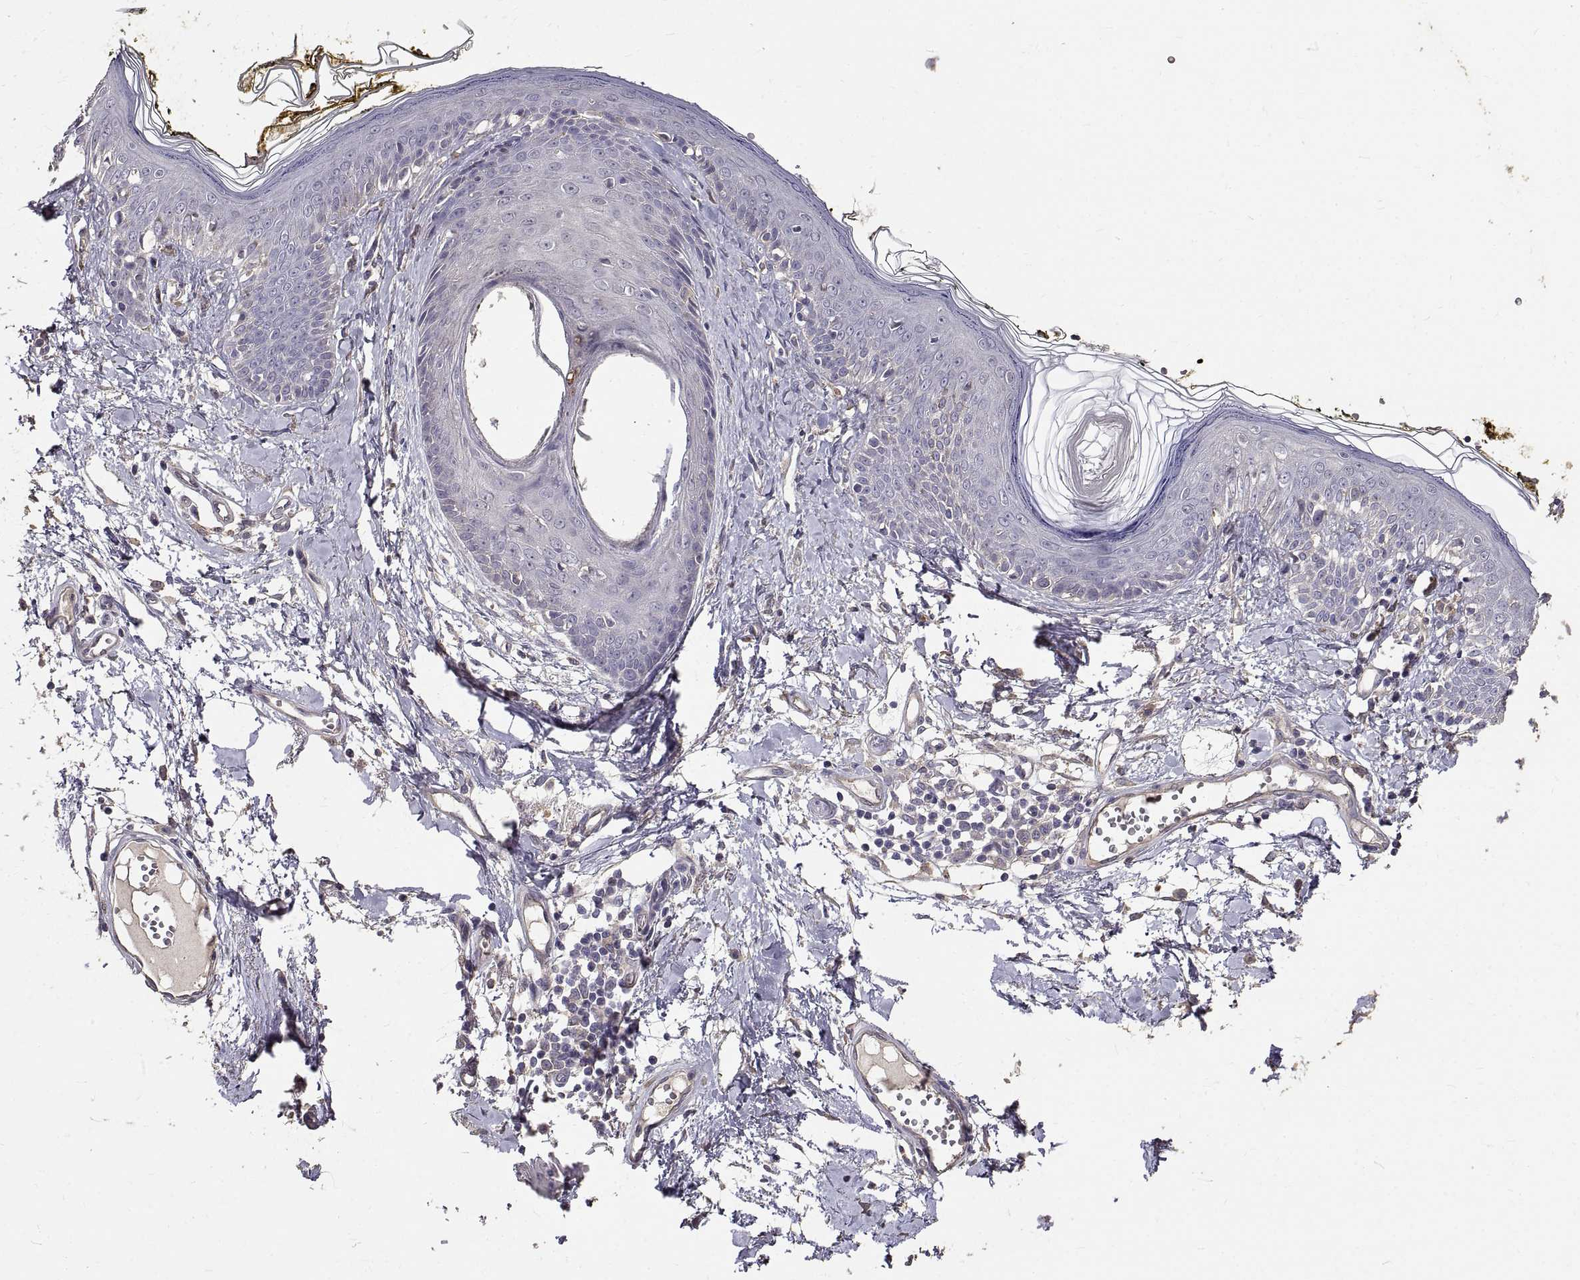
{"staining": {"intensity": "negative", "quantity": "none", "location": "none"}, "tissue": "skin", "cell_type": "Fibroblasts", "image_type": "normal", "snomed": [{"axis": "morphology", "description": "Normal tissue, NOS"}, {"axis": "topography", "description": "Skin"}], "caption": "High power microscopy photomicrograph of an immunohistochemistry (IHC) image of normal skin, revealing no significant expression in fibroblasts.", "gene": "PEA15", "patient": {"sex": "male", "age": 76}}